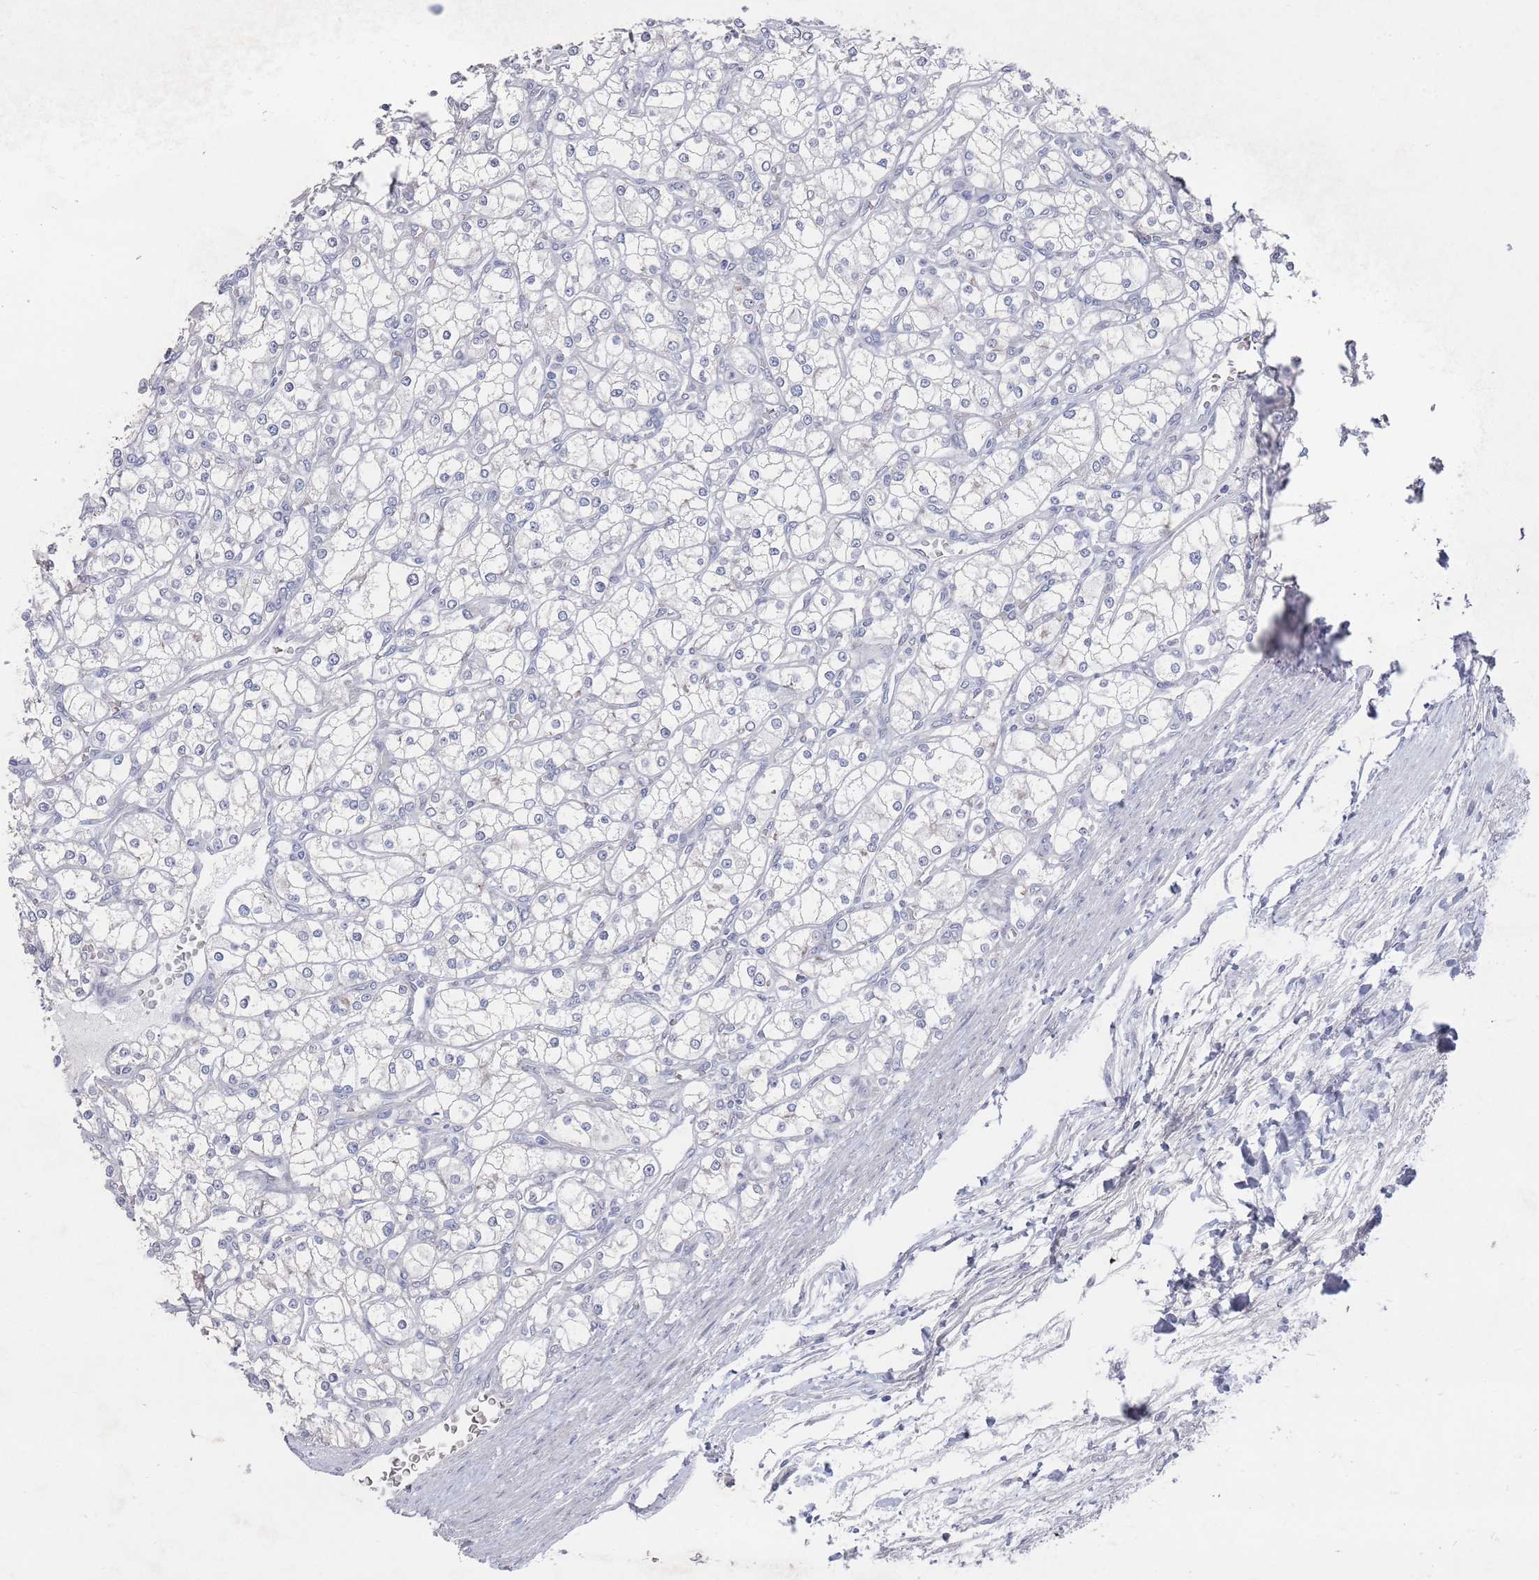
{"staining": {"intensity": "negative", "quantity": "none", "location": "none"}, "tissue": "renal cancer", "cell_type": "Tumor cells", "image_type": "cancer", "snomed": [{"axis": "morphology", "description": "Adenocarcinoma, NOS"}, {"axis": "topography", "description": "Kidney"}], "caption": "Immunohistochemistry micrograph of human adenocarcinoma (renal) stained for a protein (brown), which shows no staining in tumor cells.", "gene": "PROM2", "patient": {"sex": "male", "age": 80}}